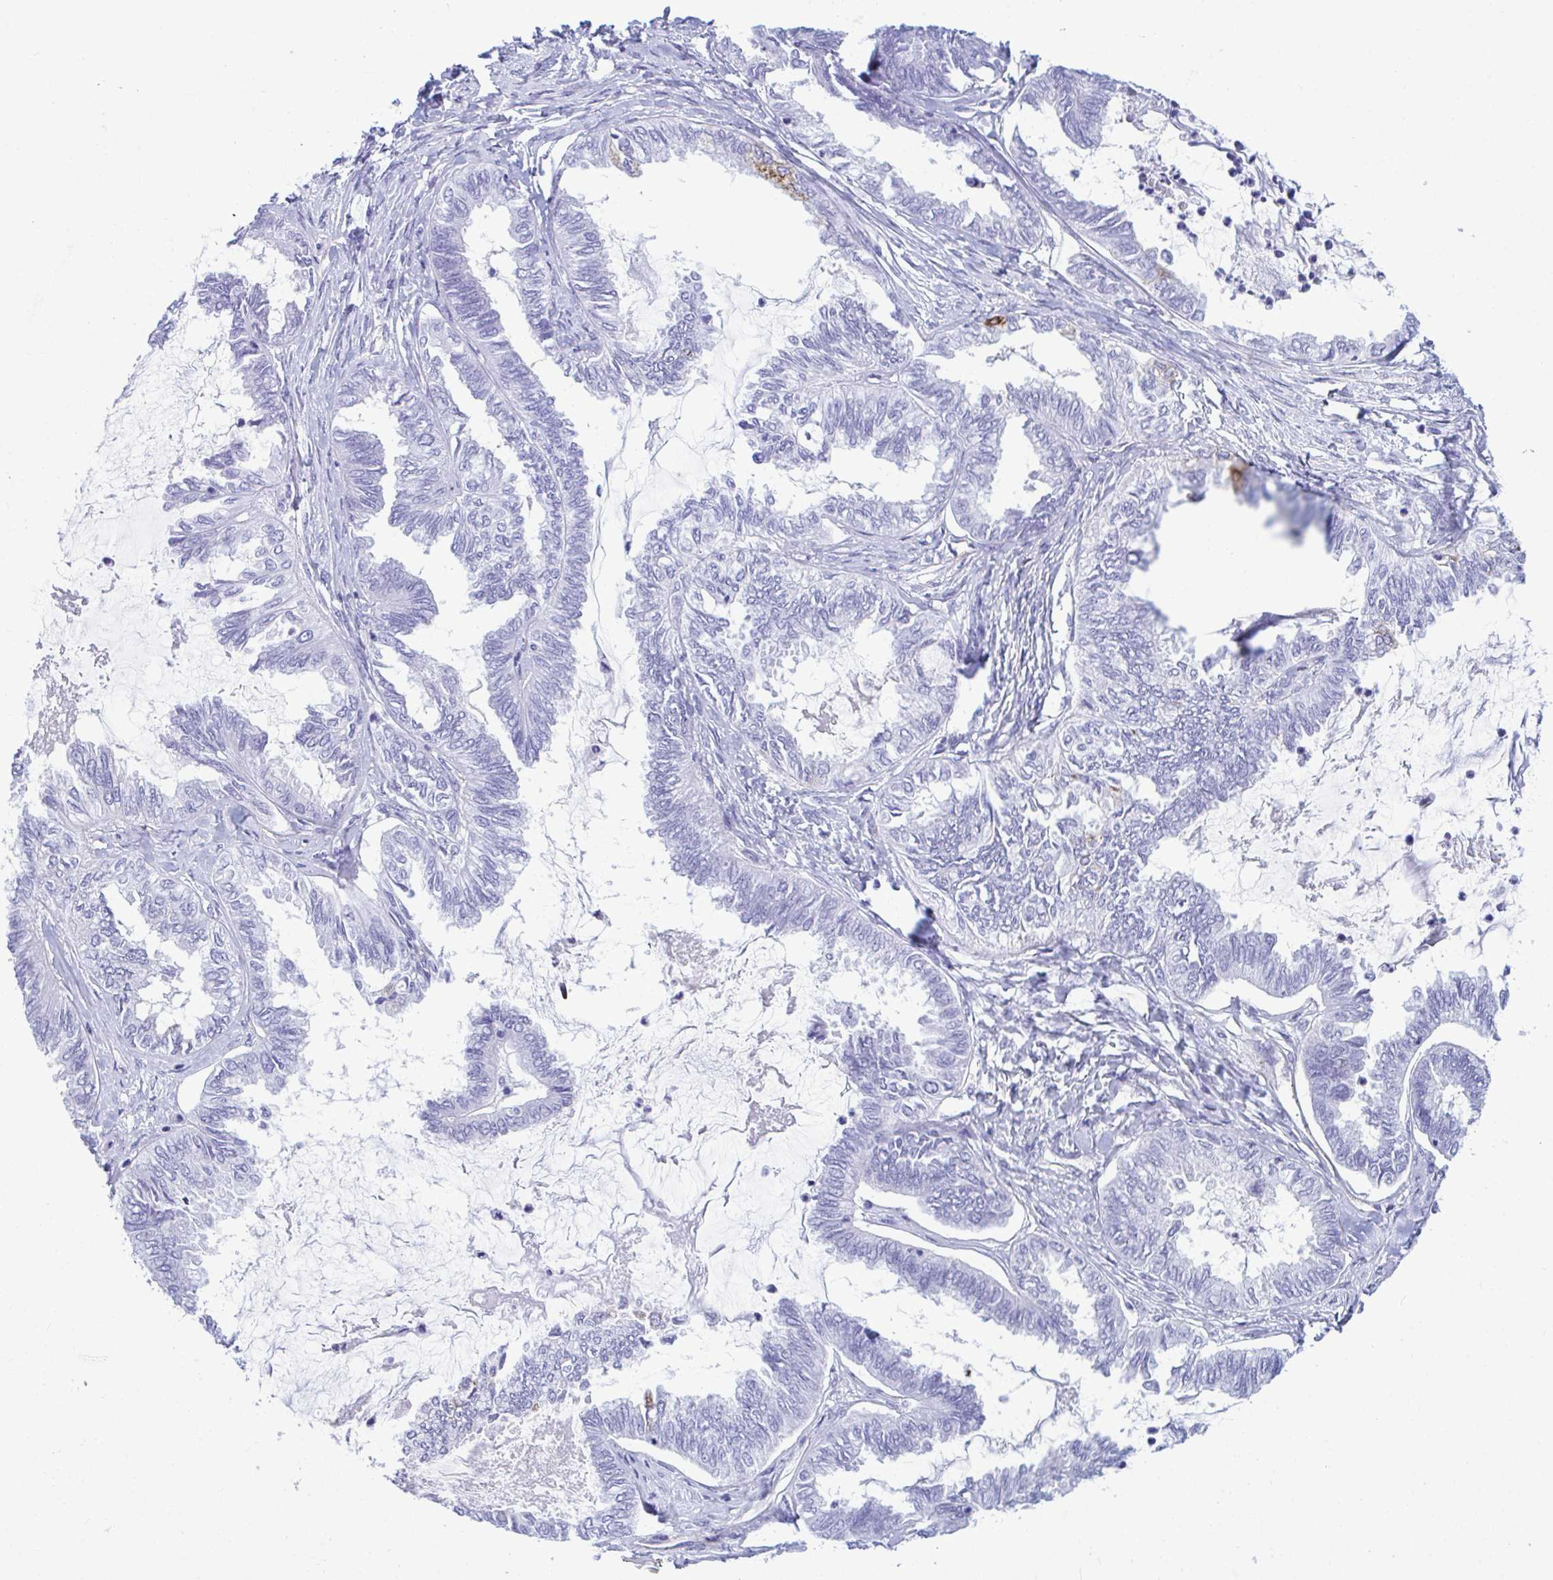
{"staining": {"intensity": "negative", "quantity": "none", "location": "none"}, "tissue": "ovarian cancer", "cell_type": "Tumor cells", "image_type": "cancer", "snomed": [{"axis": "morphology", "description": "Carcinoma, endometroid"}, {"axis": "topography", "description": "Ovary"}], "caption": "High magnification brightfield microscopy of ovarian cancer stained with DAB (brown) and counterstained with hematoxylin (blue): tumor cells show no significant expression. (Immunohistochemistry, brightfield microscopy, high magnification).", "gene": "SLC25A51", "patient": {"sex": "female", "age": 70}}